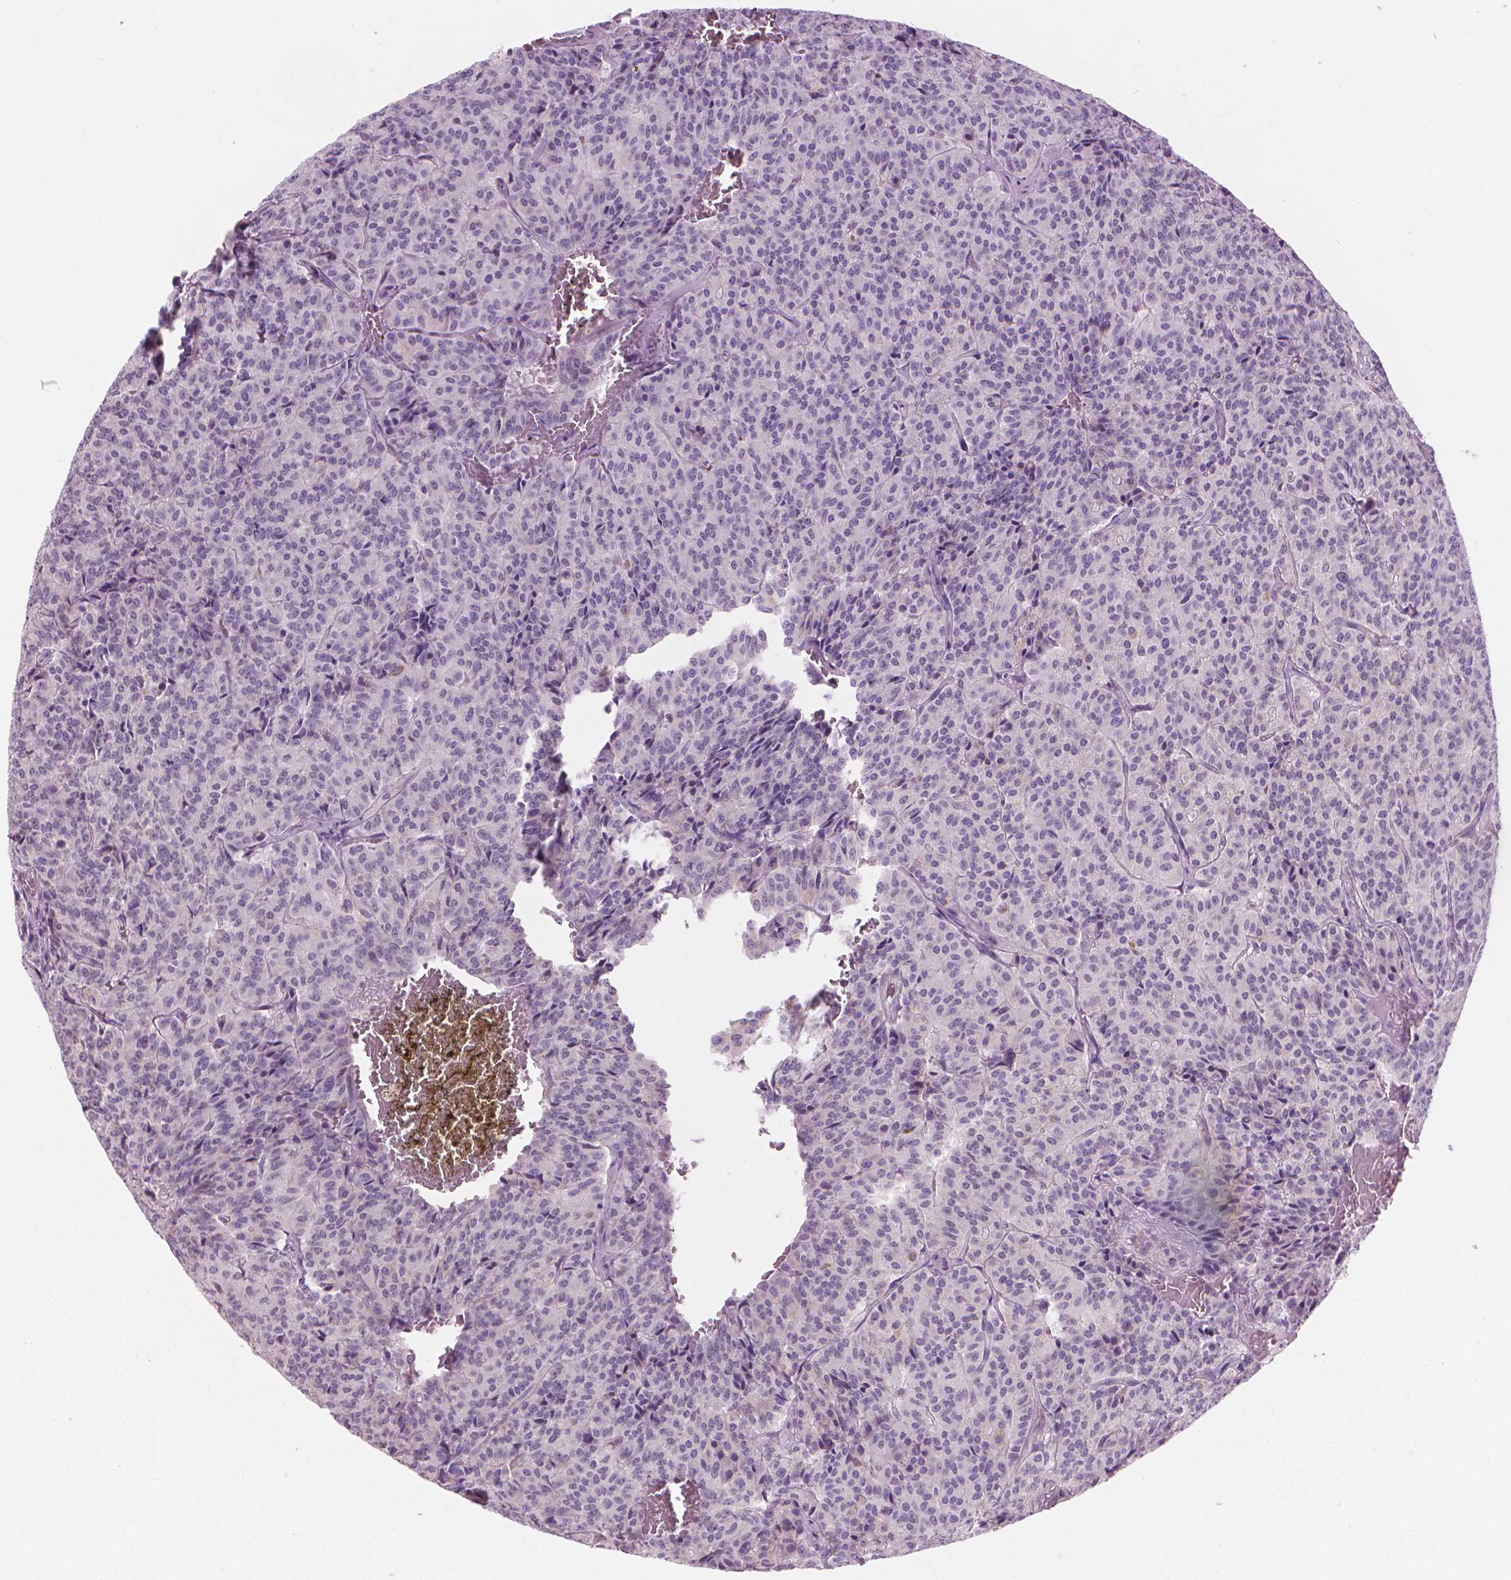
{"staining": {"intensity": "negative", "quantity": "none", "location": "none"}, "tissue": "carcinoid", "cell_type": "Tumor cells", "image_type": "cancer", "snomed": [{"axis": "morphology", "description": "Carcinoid, malignant, NOS"}, {"axis": "topography", "description": "Lung"}], "caption": "Tumor cells show no significant protein expression in carcinoid. (Stains: DAB immunohistochemistry with hematoxylin counter stain, Microscopy: brightfield microscopy at high magnification).", "gene": "CFAP126", "patient": {"sex": "male", "age": 70}}